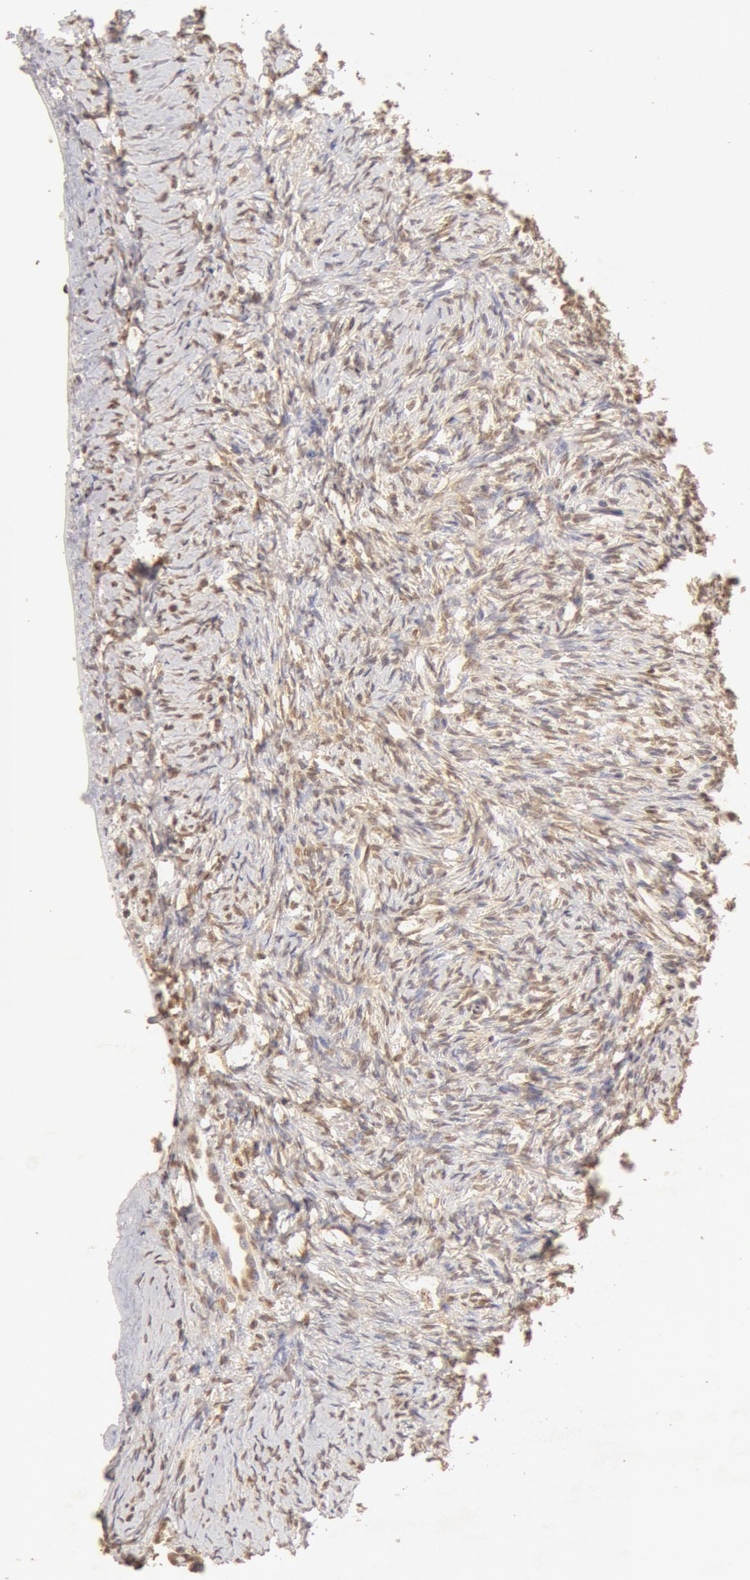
{"staining": {"intensity": "weak", "quantity": "25%-75%", "location": "nuclear"}, "tissue": "ovary", "cell_type": "Follicle cells", "image_type": "normal", "snomed": [{"axis": "morphology", "description": "Normal tissue, NOS"}, {"axis": "topography", "description": "Ovary"}], "caption": "Brown immunohistochemical staining in unremarkable ovary displays weak nuclear expression in about 25%-75% of follicle cells.", "gene": "SNRNP70", "patient": {"sex": "female", "age": 53}}